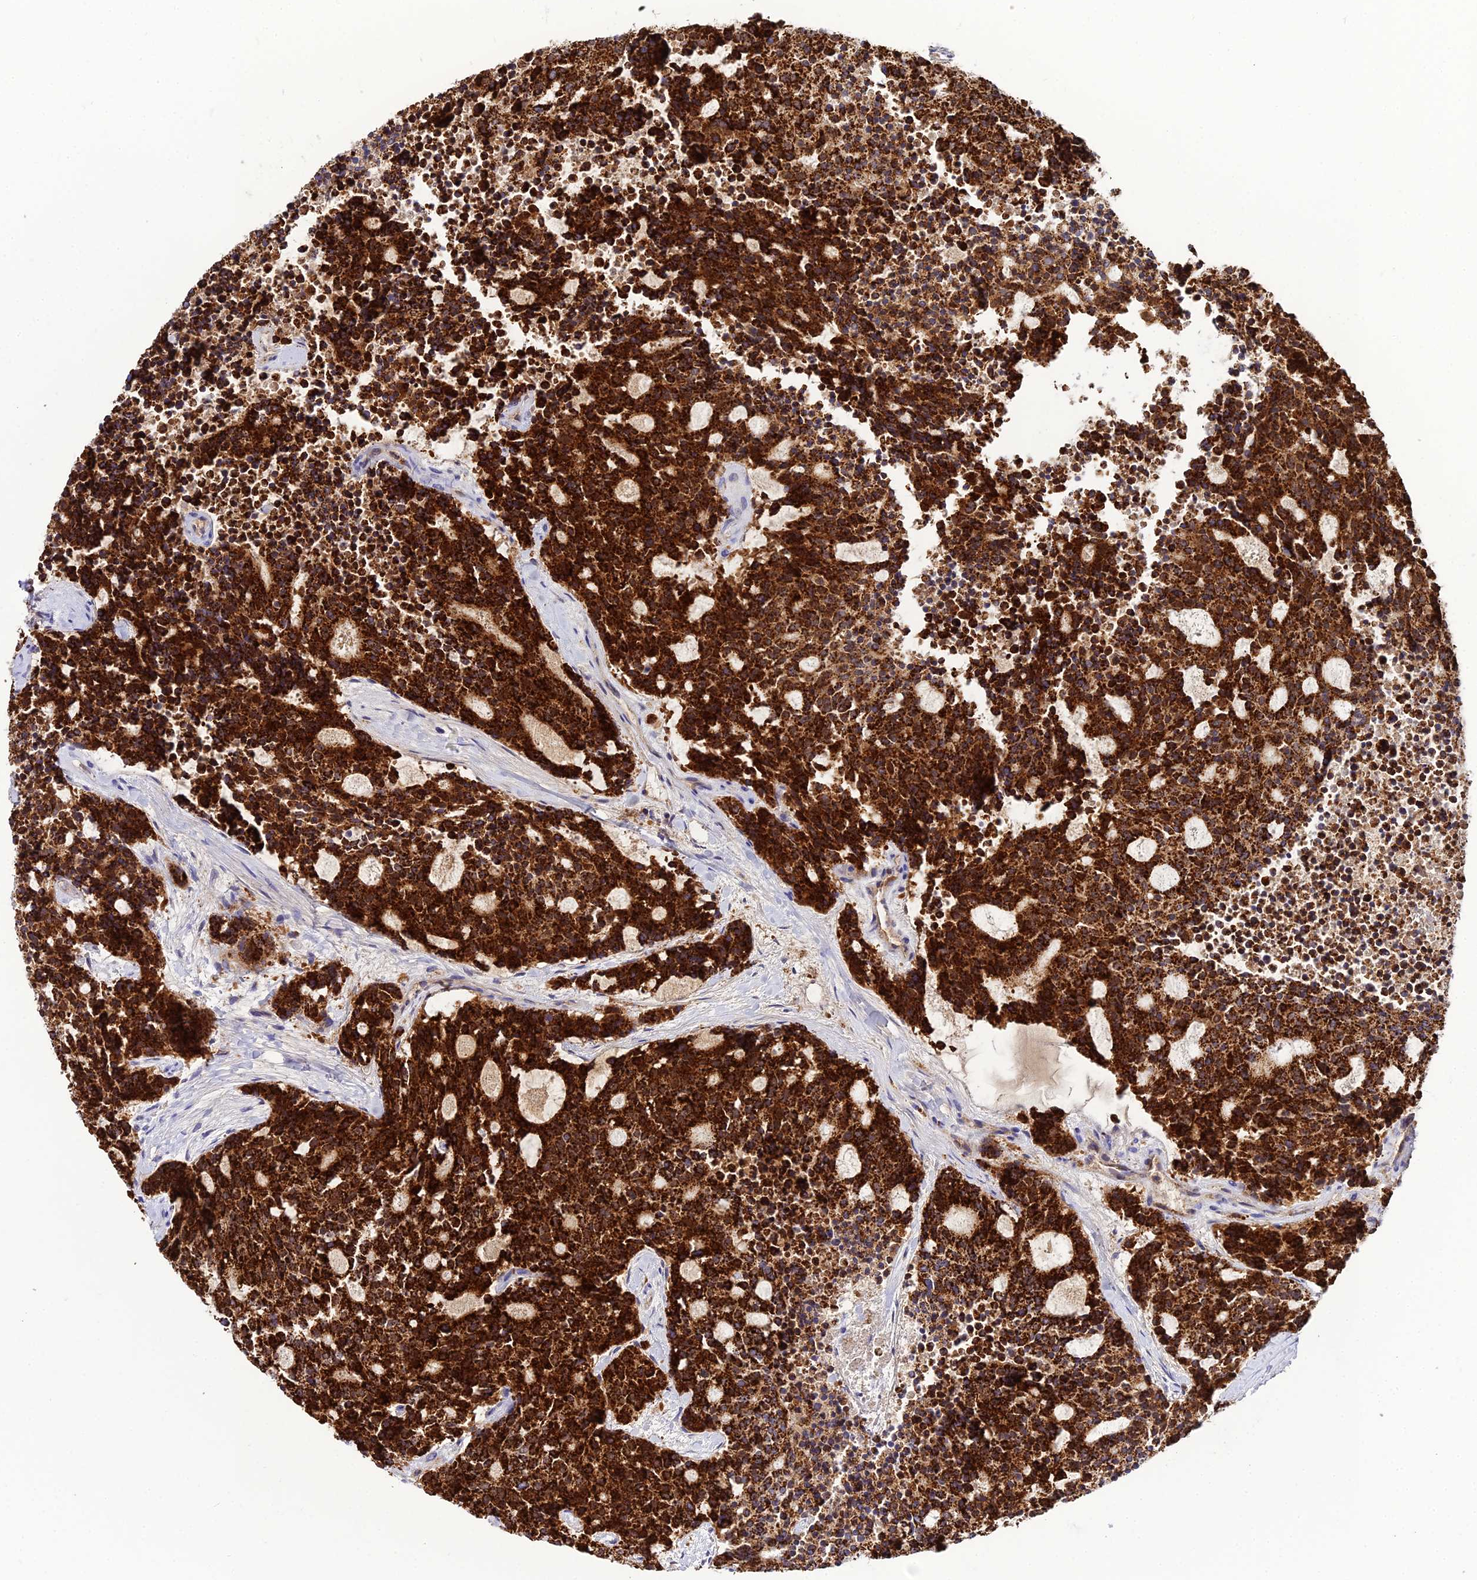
{"staining": {"intensity": "strong", "quantity": ">75%", "location": "cytoplasmic/membranous"}, "tissue": "carcinoid", "cell_type": "Tumor cells", "image_type": "cancer", "snomed": [{"axis": "morphology", "description": "Carcinoid, malignant, NOS"}, {"axis": "topography", "description": "Pancreas"}], "caption": "Protein staining exhibits strong cytoplasmic/membranous positivity in about >75% of tumor cells in malignant carcinoid.", "gene": "NIPSNAP3A", "patient": {"sex": "female", "age": 54}}